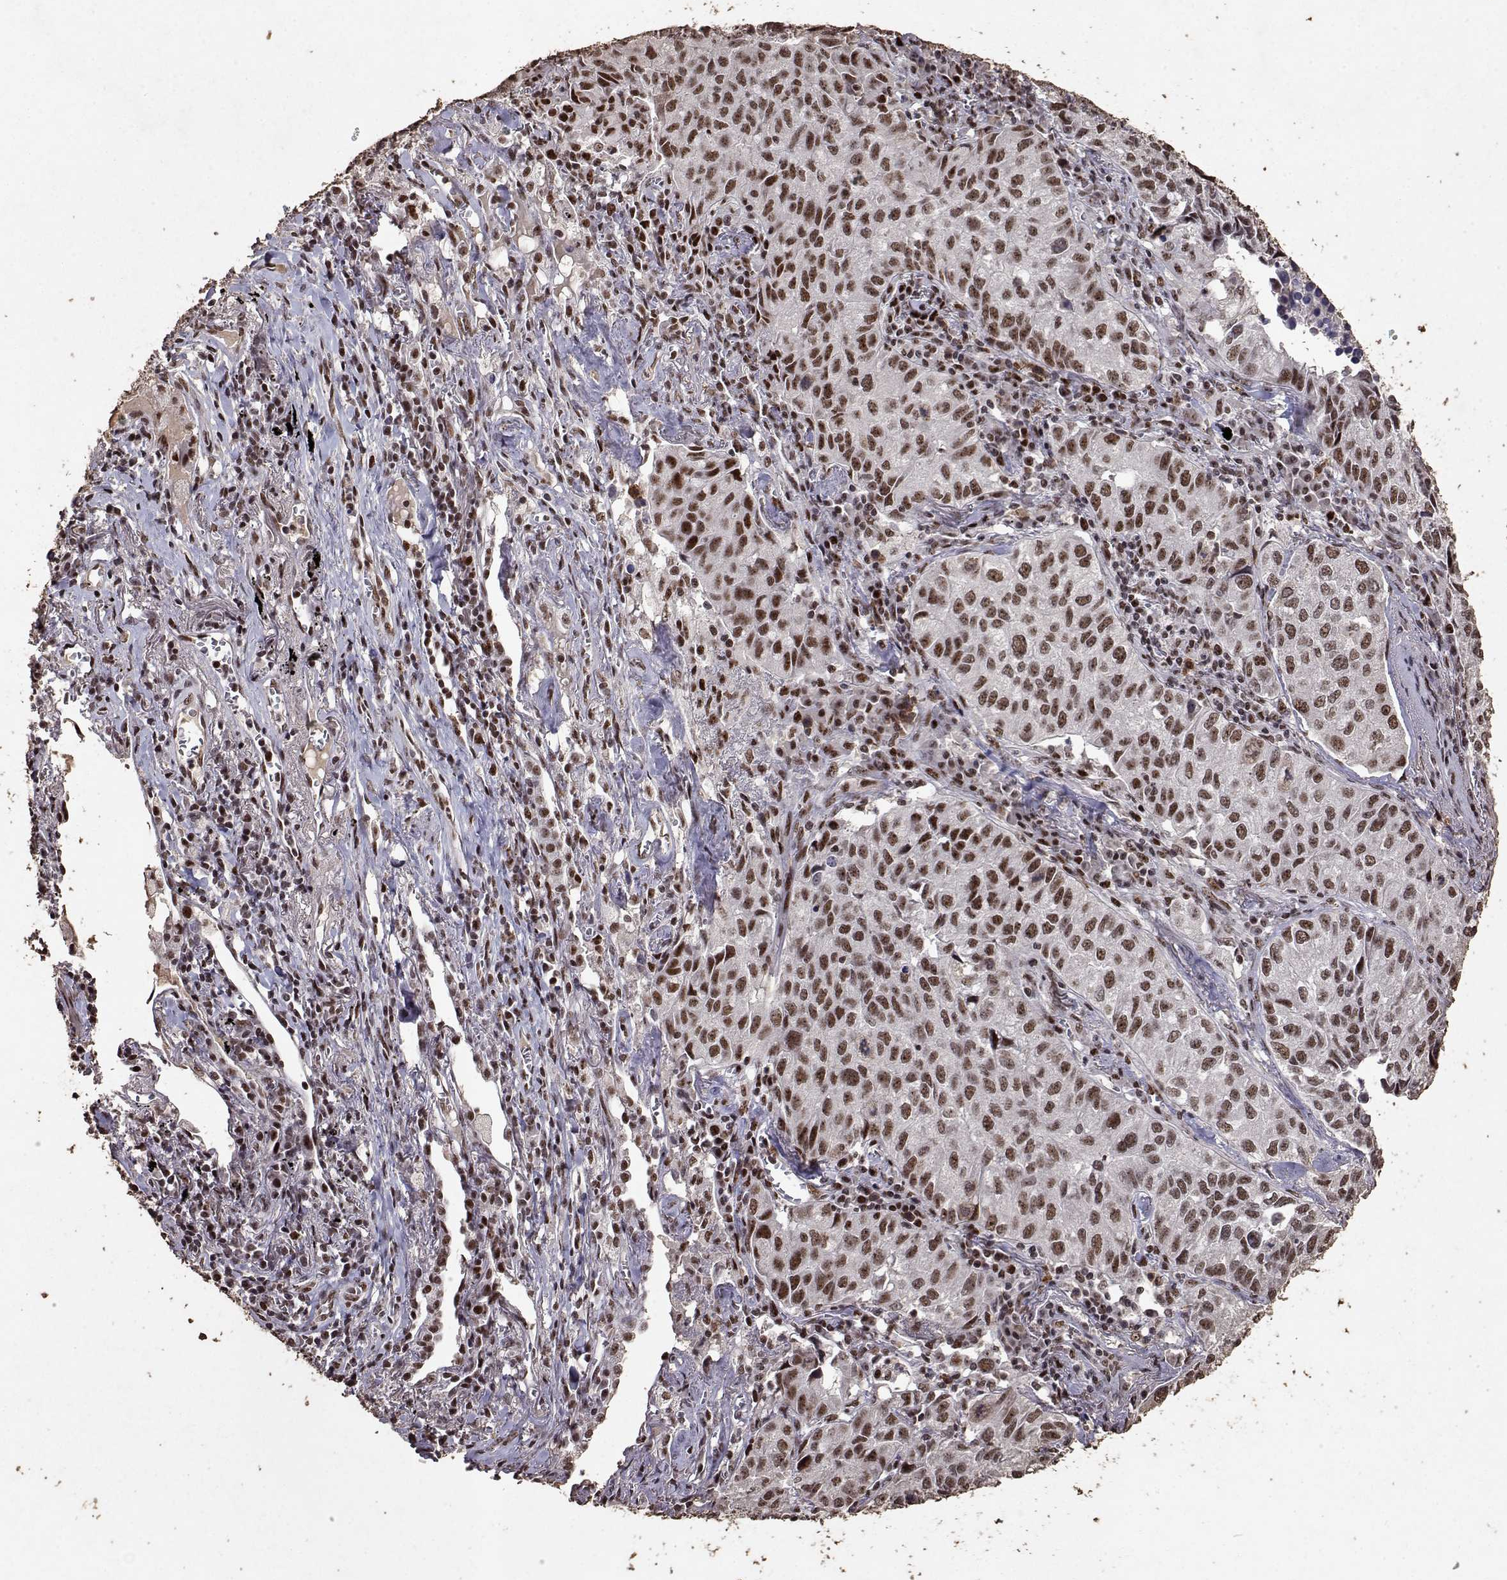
{"staining": {"intensity": "moderate", "quantity": ">75%", "location": "nuclear"}, "tissue": "lung cancer", "cell_type": "Tumor cells", "image_type": "cancer", "snomed": [{"axis": "morphology", "description": "Adenocarcinoma, NOS"}, {"axis": "topography", "description": "Lung"}], "caption": "A brown stain labels moderate nuclear expression of a protein in human adenocarcinoma (lung) tumor cells. (IHC, brightfield microscopy, high magnification).", "gene": "TOE1", "patient": {"sex": "female", "age": 50}}